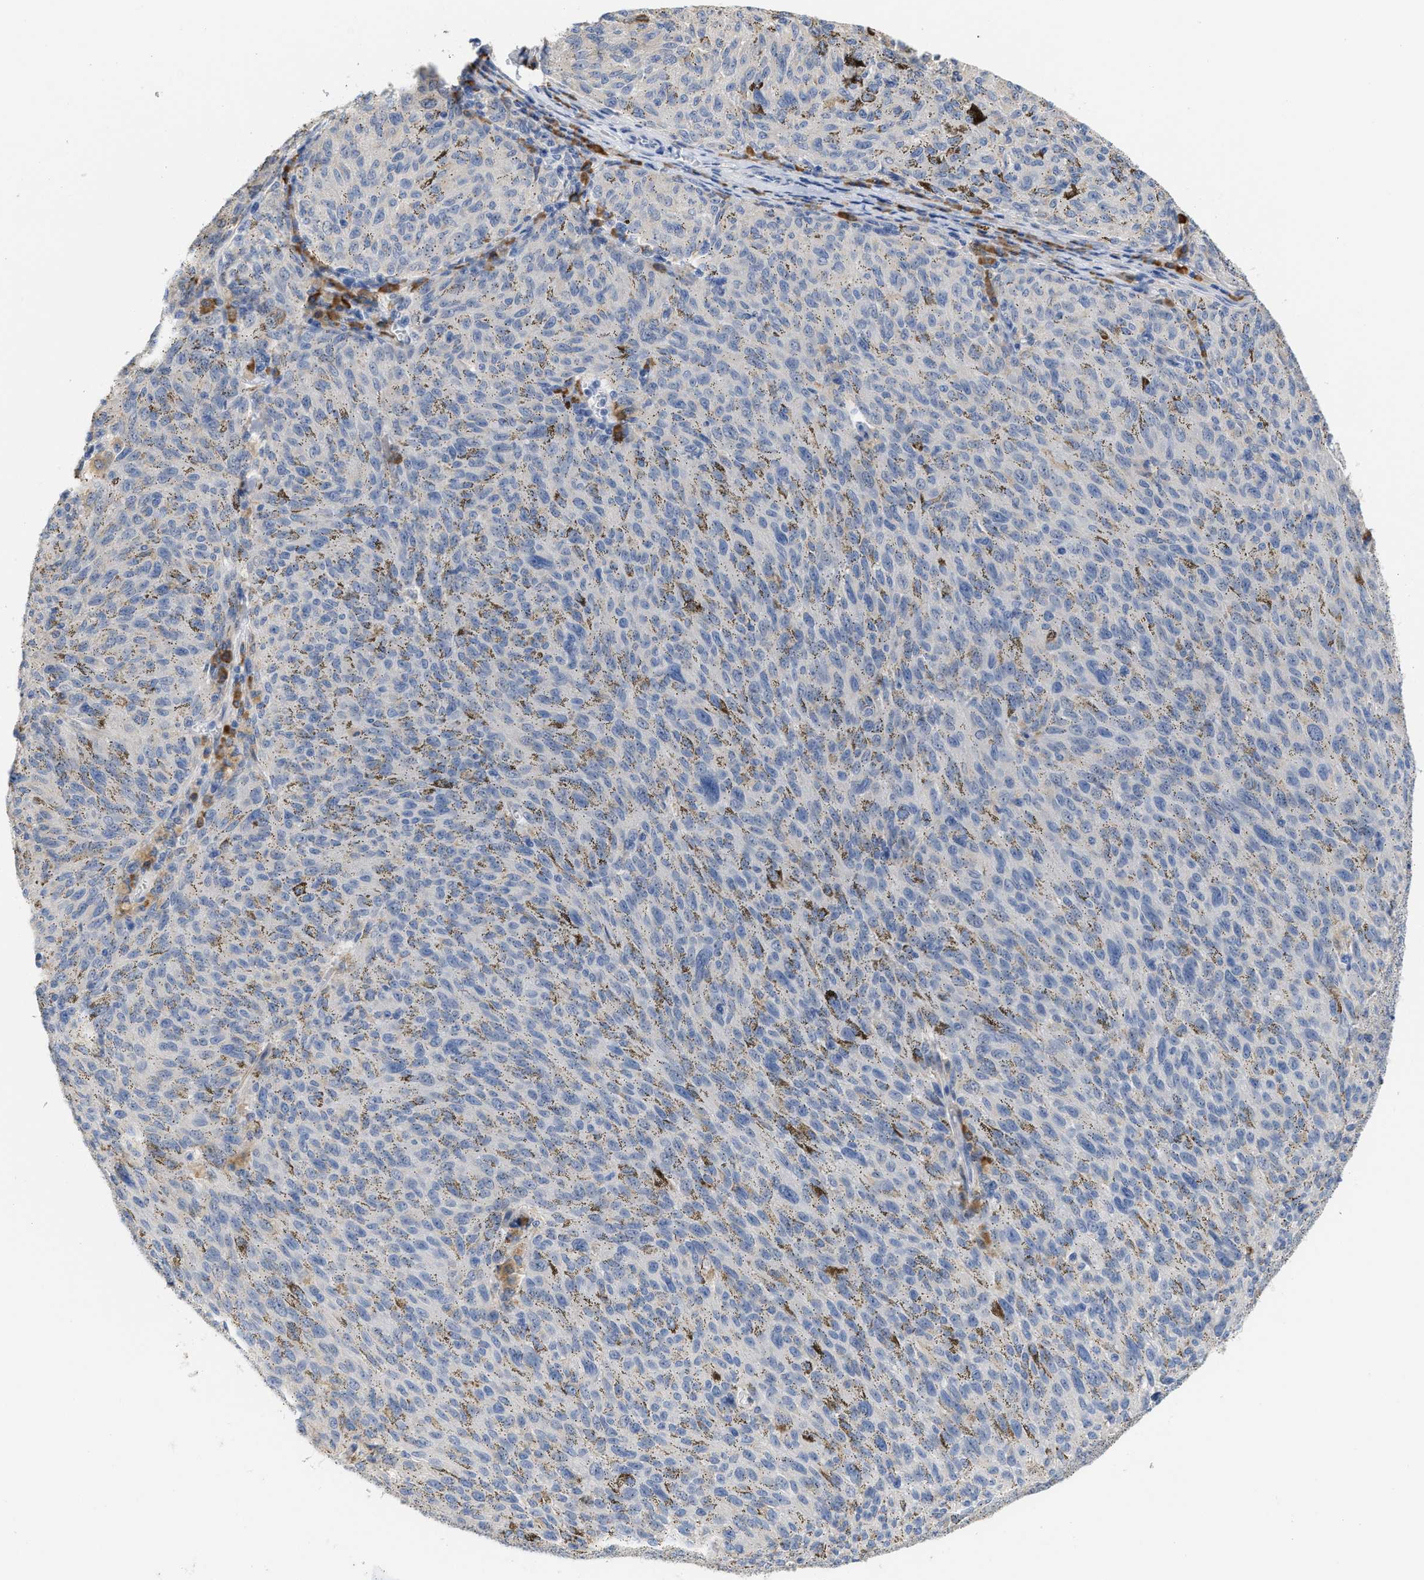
{"staining": {"intensity": "negative", "quantity": "none", "location": "none"}, "tissue": "melanoma", "cell_type": "Tumor cells", "image_type": "cancer", "snomed": [{"axis": "morphology", "description": "Malignant melanoma, NOS"}, {"axis": "topography", "description": "Skin"}], "caption": "Tumor cells show no significant protein staining in melanoma.", "gene": "RYR2", "patient": {"sex": "female", "age": 72}}